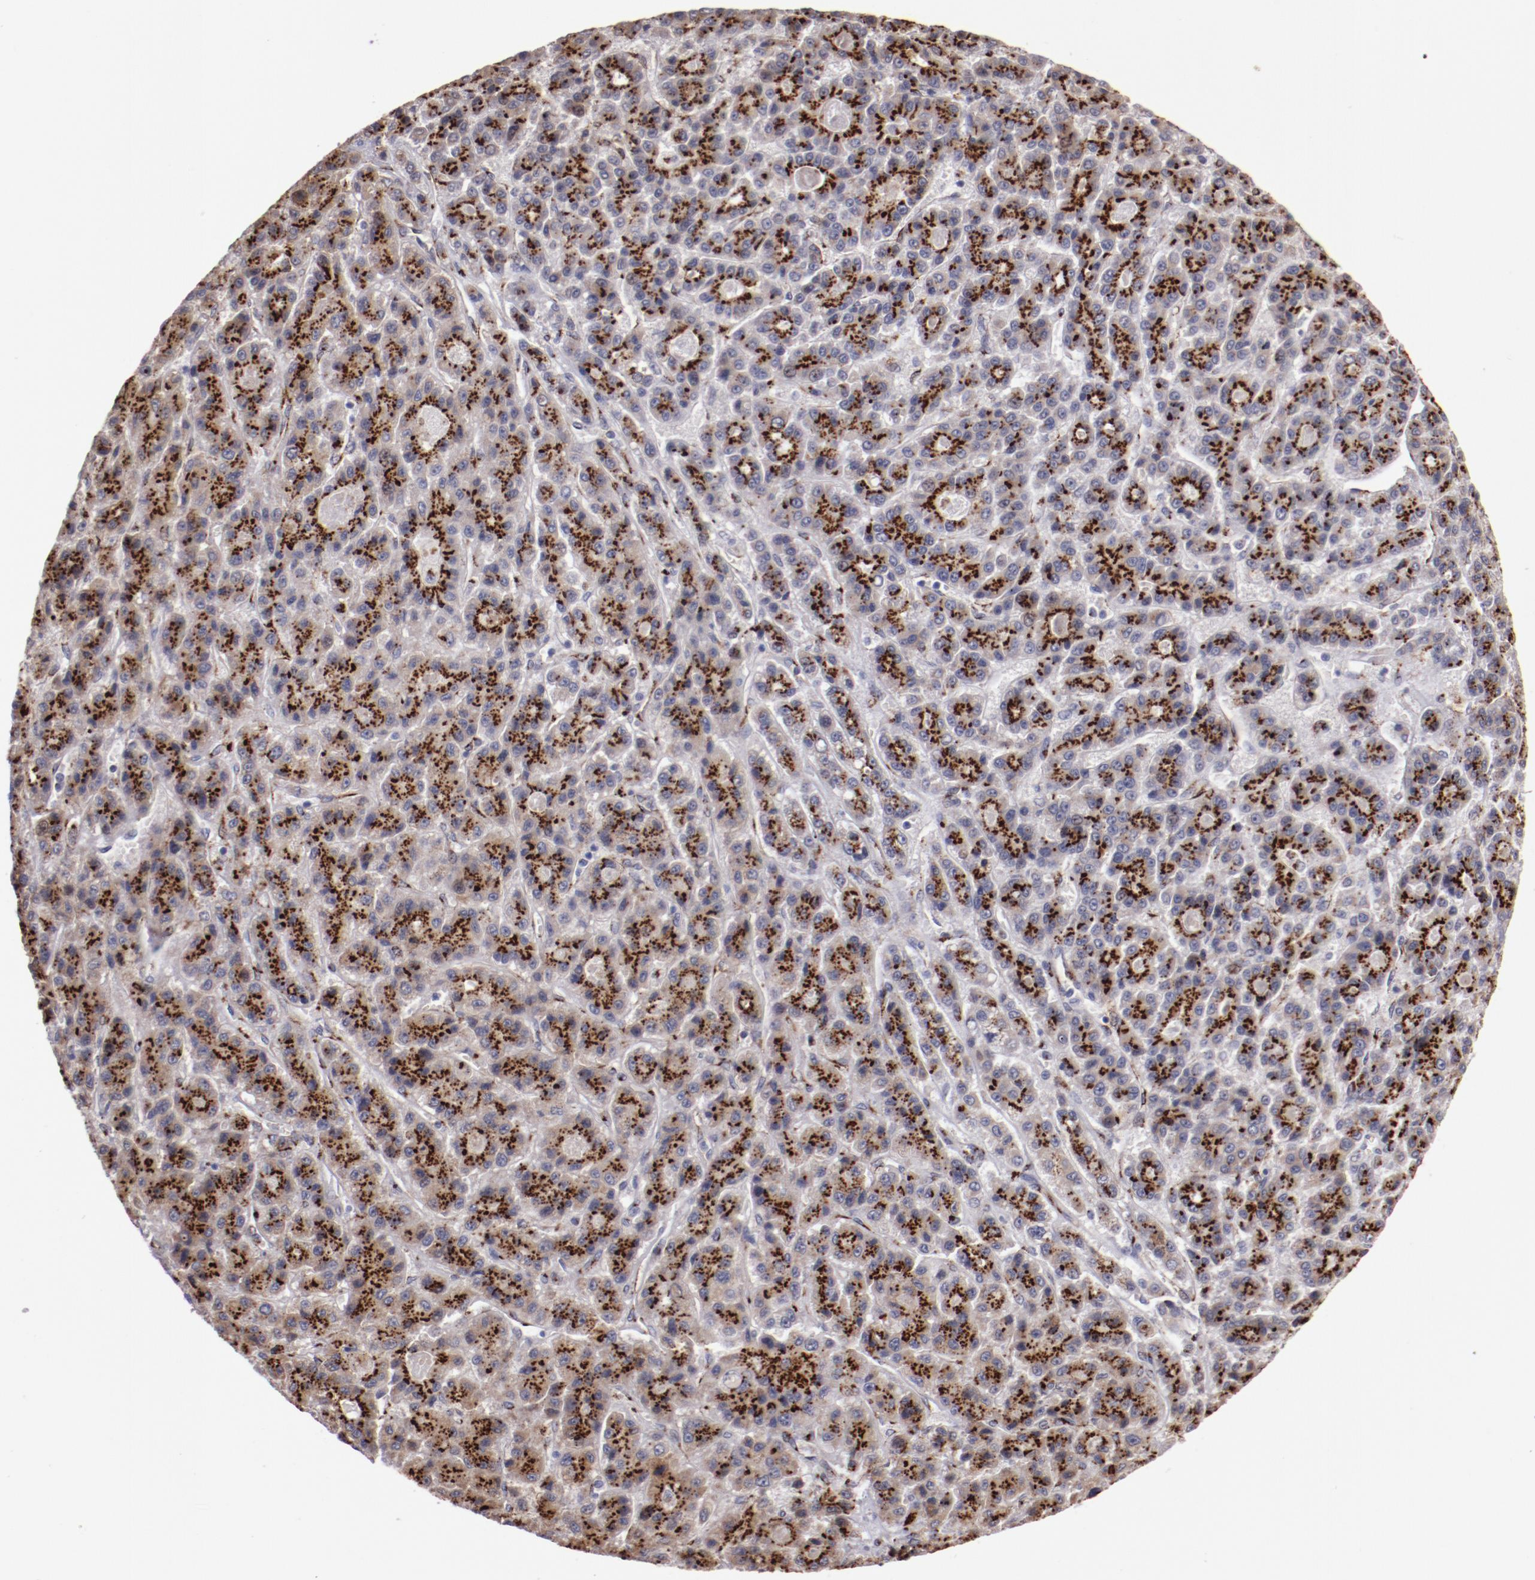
{"staining": {"intensity": "strong", "quantity": ">75%", "location": "cytoplasmic/membranous"}, "tissue": "liver cancer", "cell_type": "Tumor cells", "image_type": "cancer", "snomed": [{"axis": "morphology", "description": "Carcinoma, Hepatocellular, NOS"}, {"axis": "topography", "description": "Liver"}], "caption": "Protein staining reveals strong cytoplasmic/membranous expression in approximately >75% of tumor cells in hepatocellular carcinoma (liver).", "gene": "GOLIM4", "patient": {"sex": "male", "age": 70}}